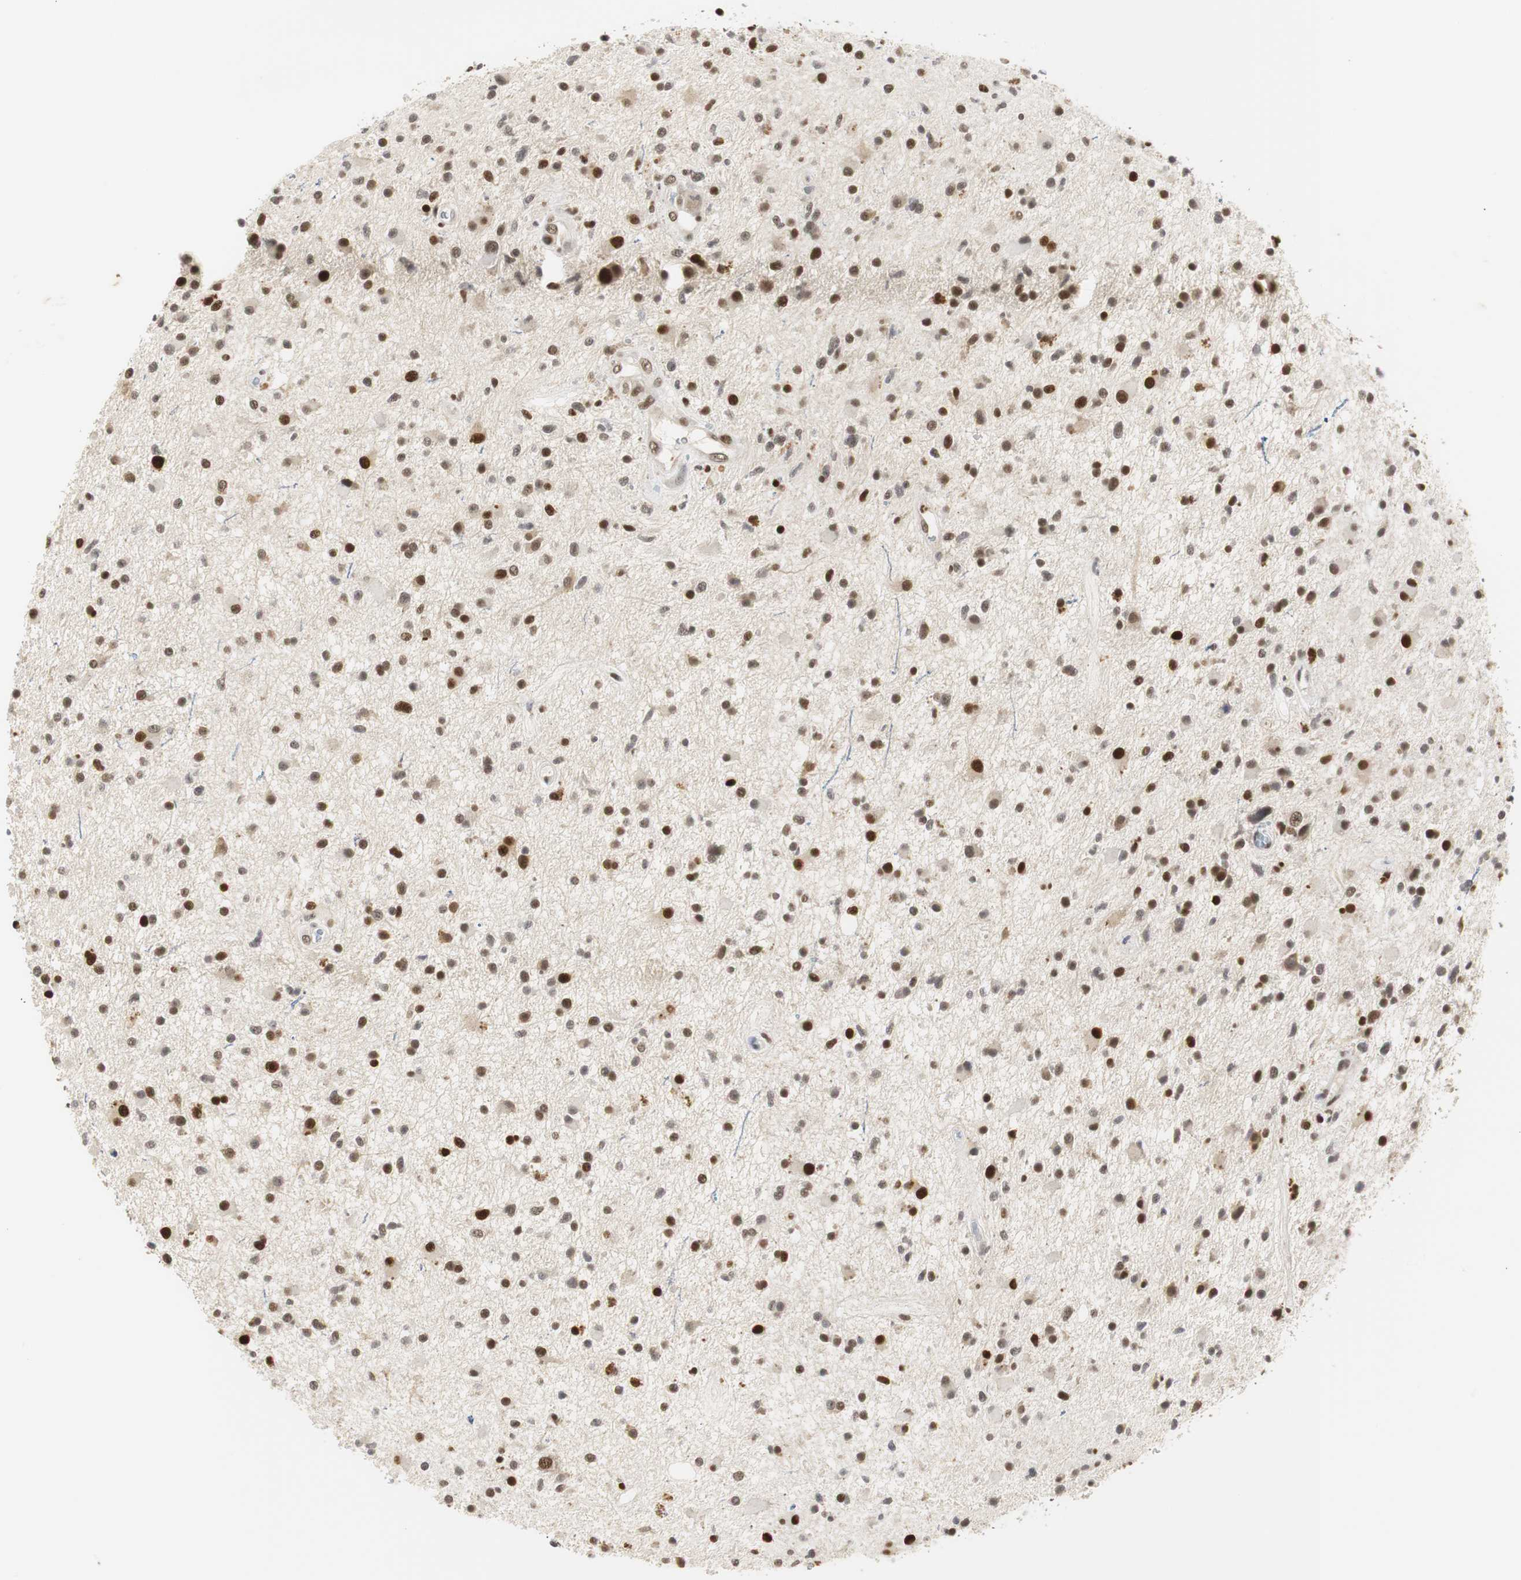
{"staining": {"intensity": "strong", "quantity": ">75%", "location": "nuclear"}, "tissue": "glioma", "cell_type": "Tumor cells", "image_type": "cancer", "snomed": [{"axis": "morphology", "description": "Glioma, malignant, High grade"}, {"axis": "topography", "description": "Brain"}], "caption": "Tumor cells display high levels of strong nuclear staining in approximately >75% of cells in malignant glioma (high-grade). The staining was performed using DAB (3,3'-diaminobenzidine) to visualize the protein expression in brown, while the nuclei were stained in blue with hematoxylin (Magnification: 20x).", "gene": "ZFC3H1", "patient": {"sex": "male", "age": 33}}